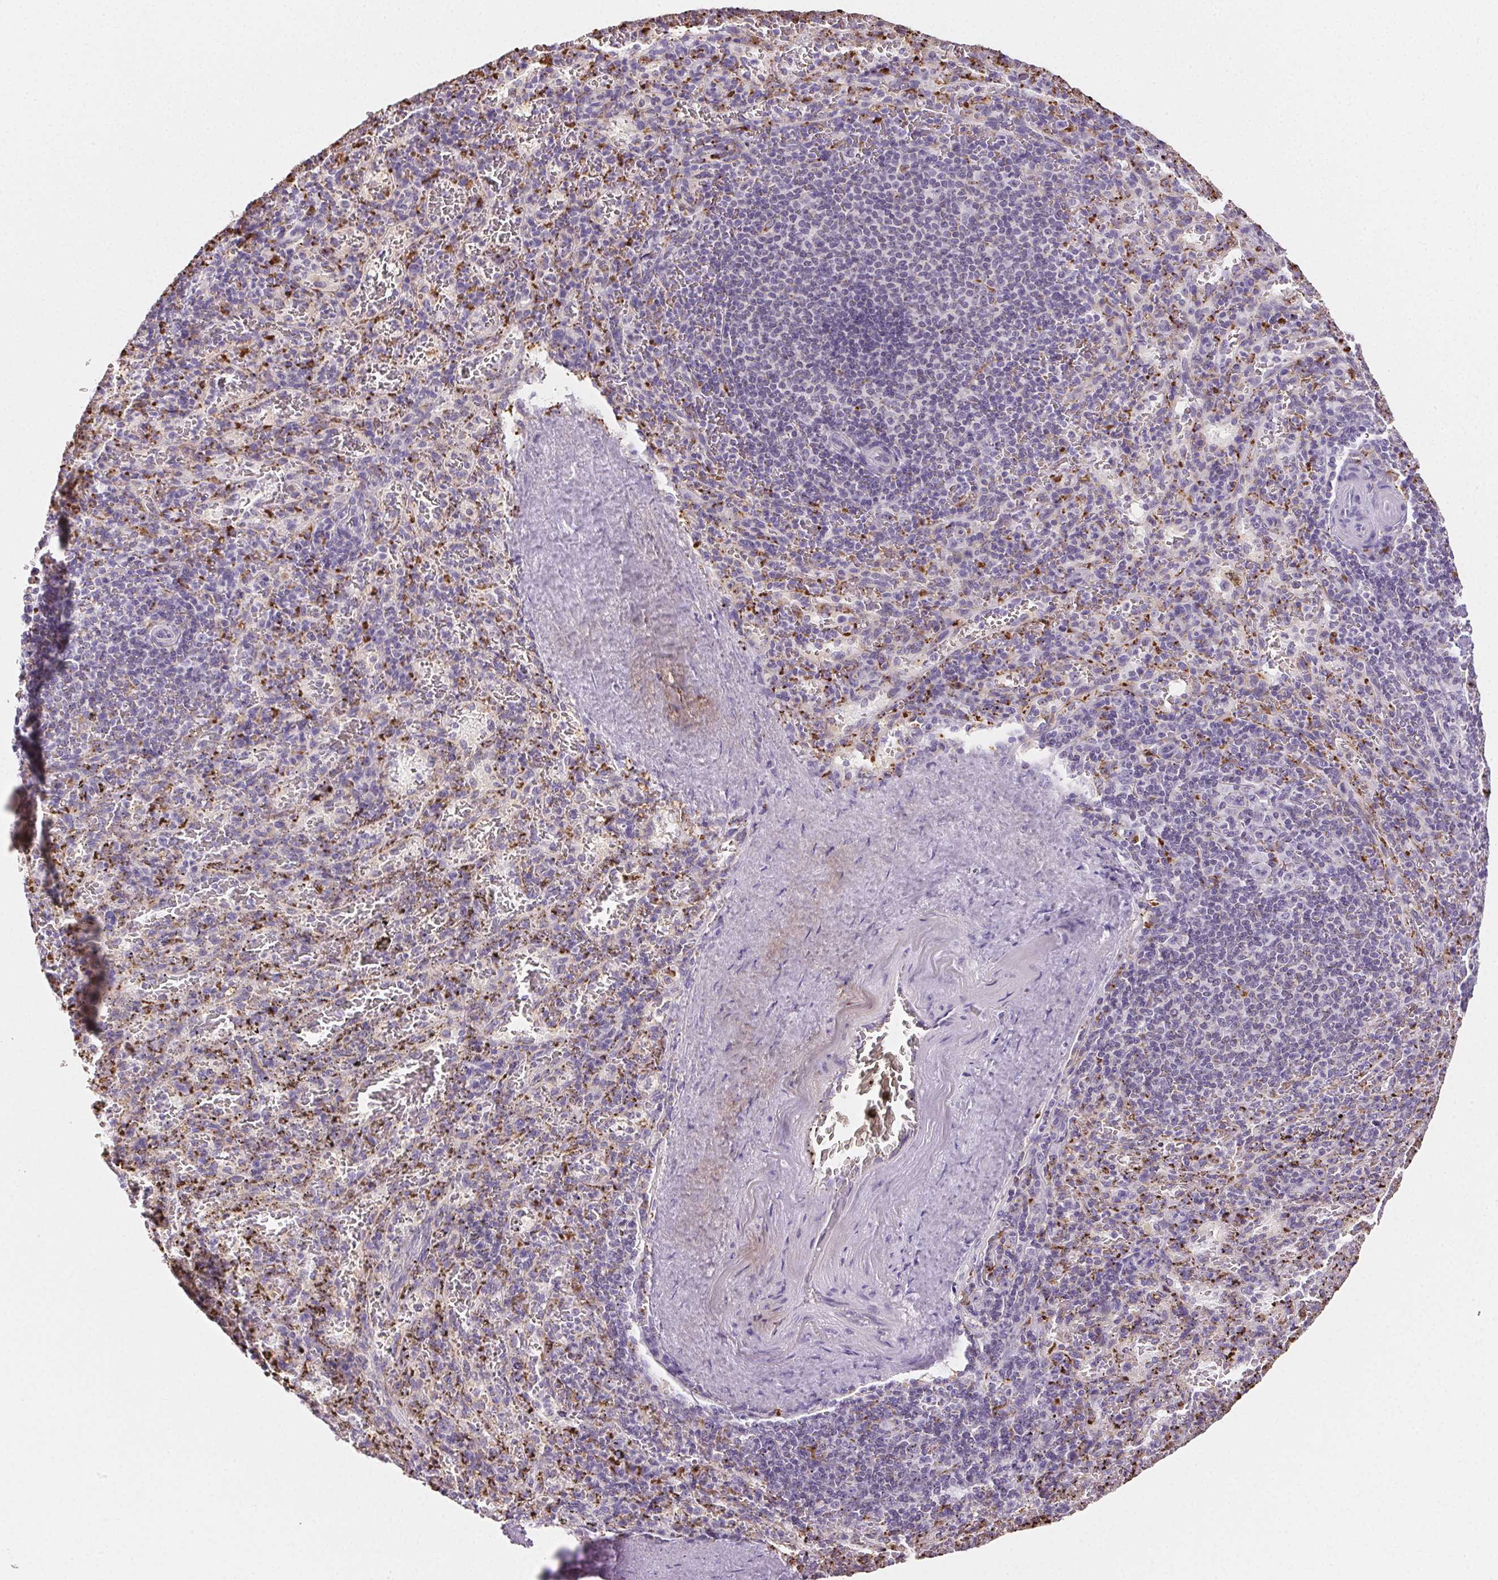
{"staining": {"intensity": "strong", "quantity": "<25%", "location": "cytoplasmic/membranous"}, "tissue": "spleen", "cell_type": "Cells in red pulp", "image_type": "normal", "snomed": [{"axis": "morphology", "description": "Normal tissue, NOS"}, {"axis": "topography", "description": "Spleen"}], "caption": "An IHC micrograph of benign tissue is shown. Protein staining in brown labels strong cytoplasmic/membranous positivity in spleen within cells in red pulp. (IHC, brightfield microscopy, high magnification).", "gene": "LIPA", "patient": {"sex": "male", "age": 57}}